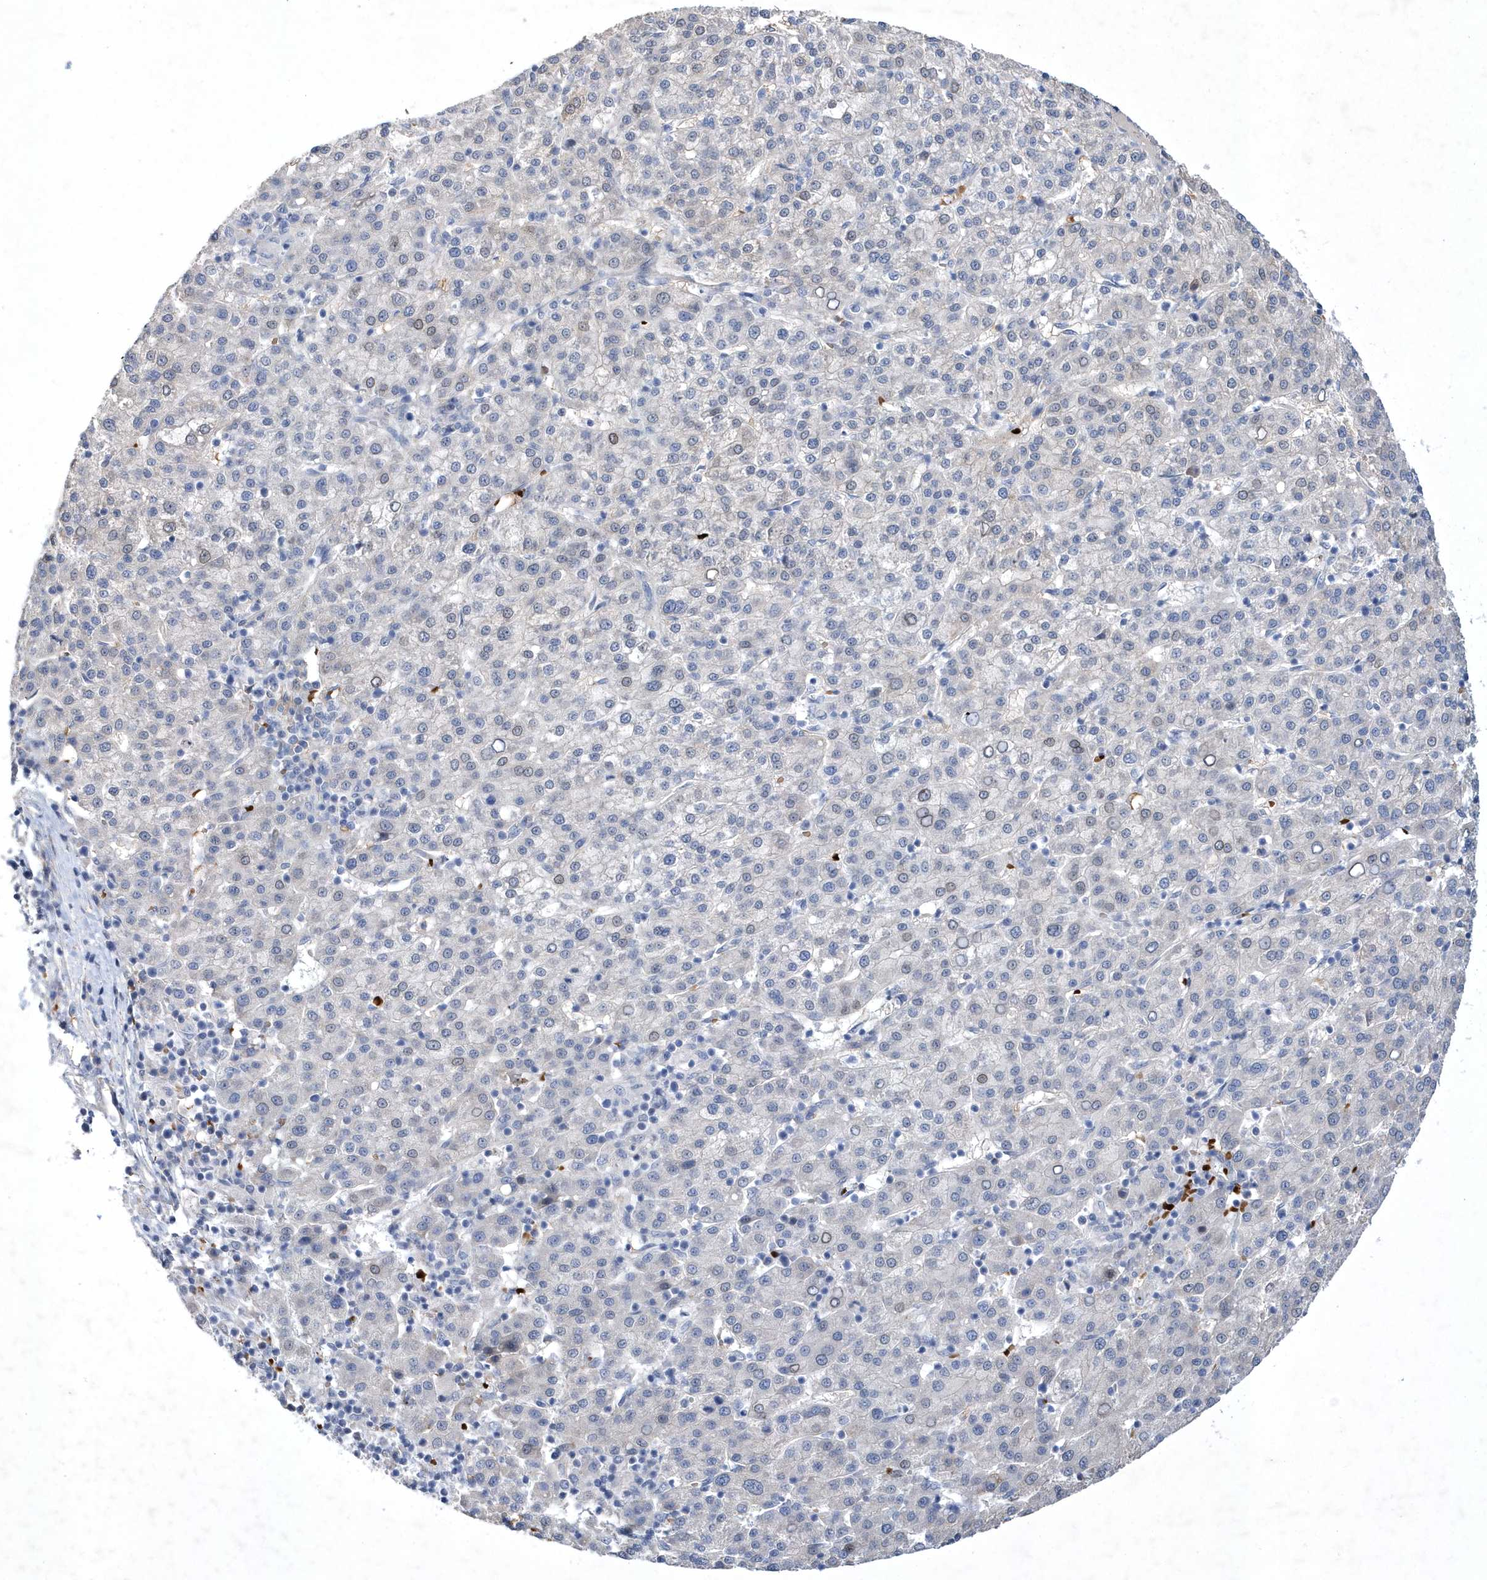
{"staining": {"intensity": "negative", "quantity": "none", "location": "none"}, "tissue": "liver cancer", "cell_type": "Tumor cells", "image_type": "cancer", "snomed": [{"axis": "morphology", "description": "Carcinoma, Hepatocellular, NOS"}, {"axis": "topography", "description": "Liver"}], "caption": "Immunohistochemistry (IHC) micrograph of human liver hepatocellular carcinoma stained for a protein (brown), which exhibits no positivity in tumor cells.", "gene": "ZNF875", "patient": {"sex": "female", "age": 58}}